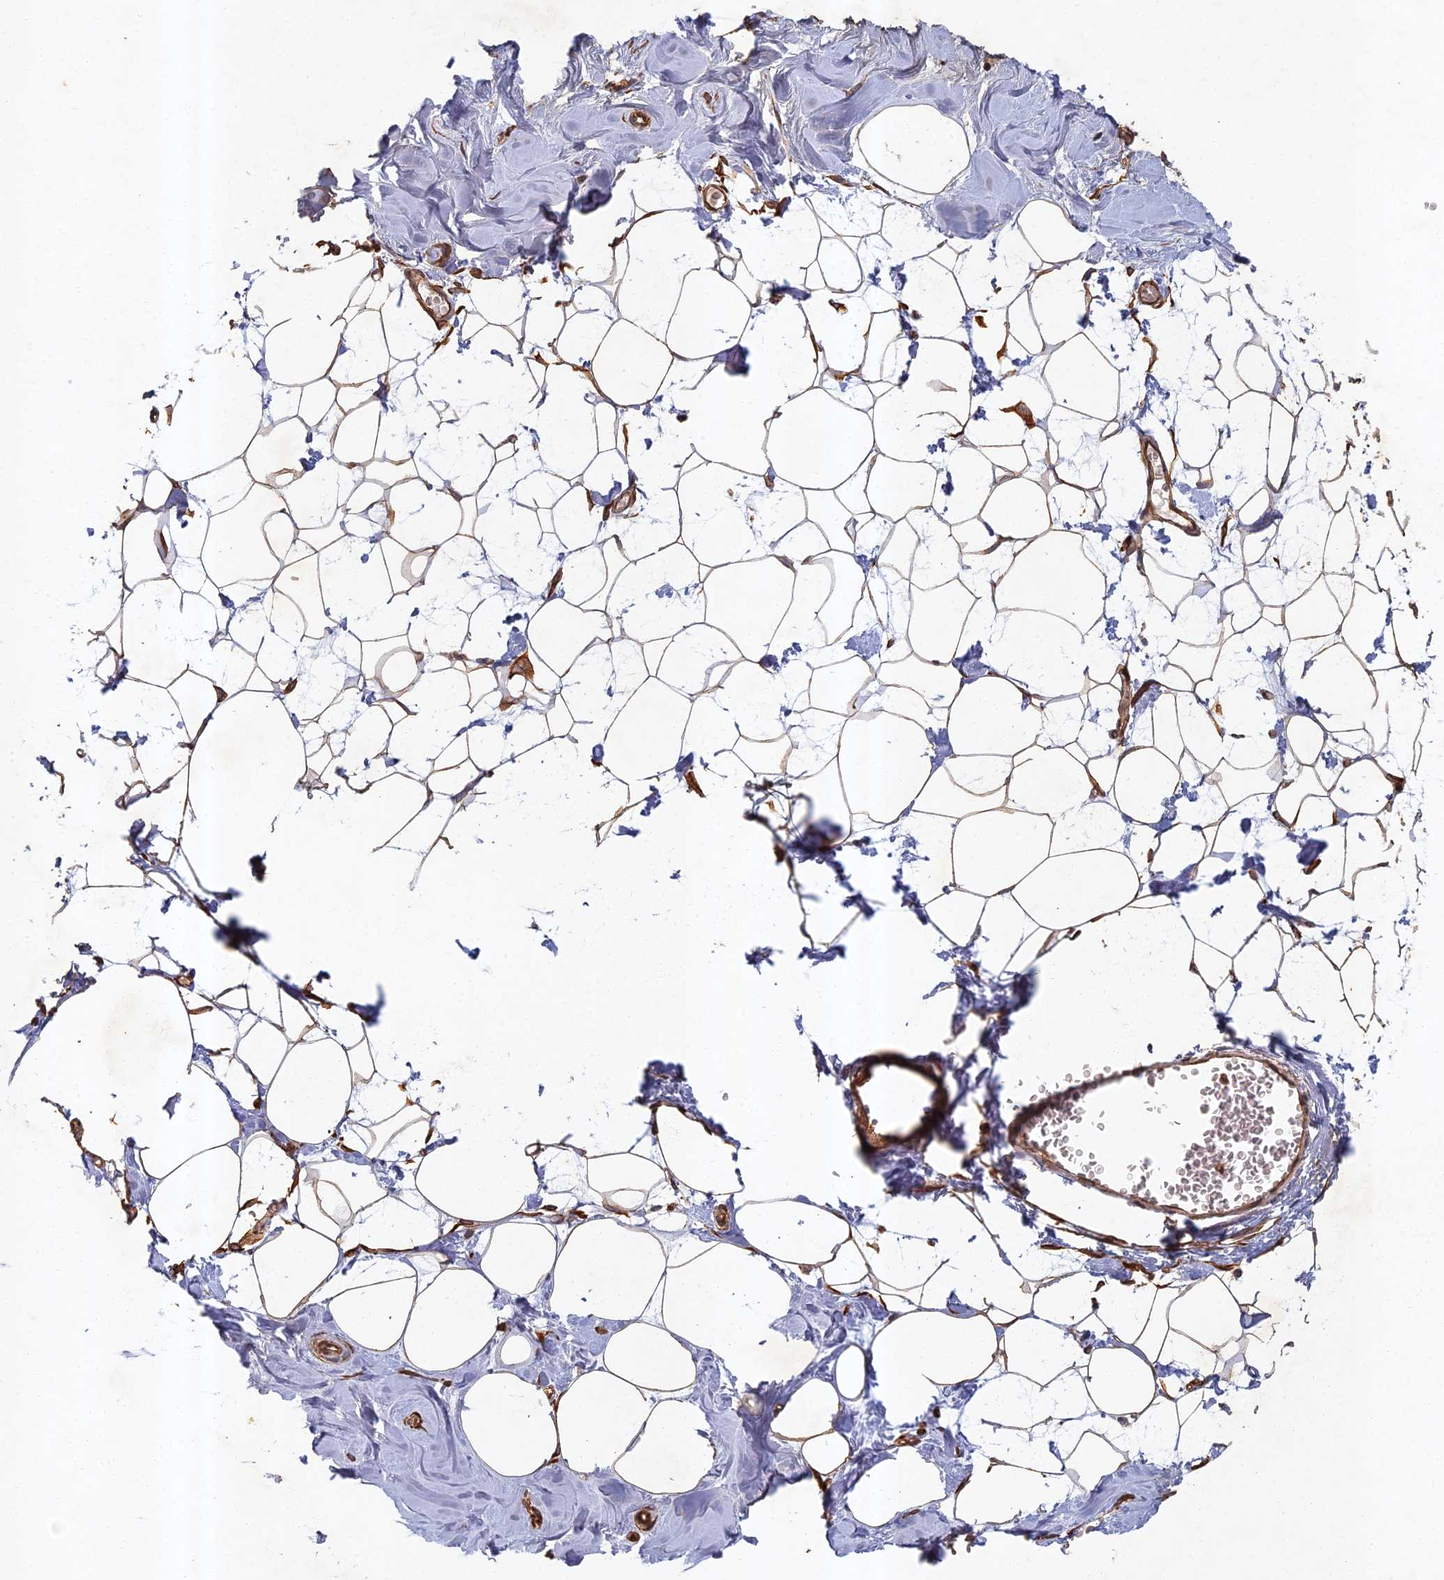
{"staining": {"intensity": "moderate", "quantity": ">75%", "location": "cytoplasmic/membranous"}, "tissue": "breast", "cell_type": "Adipocytes", "image_type": "normal", "snomed": [{"axis": "morphology", "description": "Normal tissue, NOS"}, {"axis": "topography", "description": "Breast"}], "caption": "An image of human breast stained for a protein displays moderate cytoplasmic/membranous brown staining in adipocytes.", "gene": "ABCB10", "patient": {"sex": "female", "age": 27}}